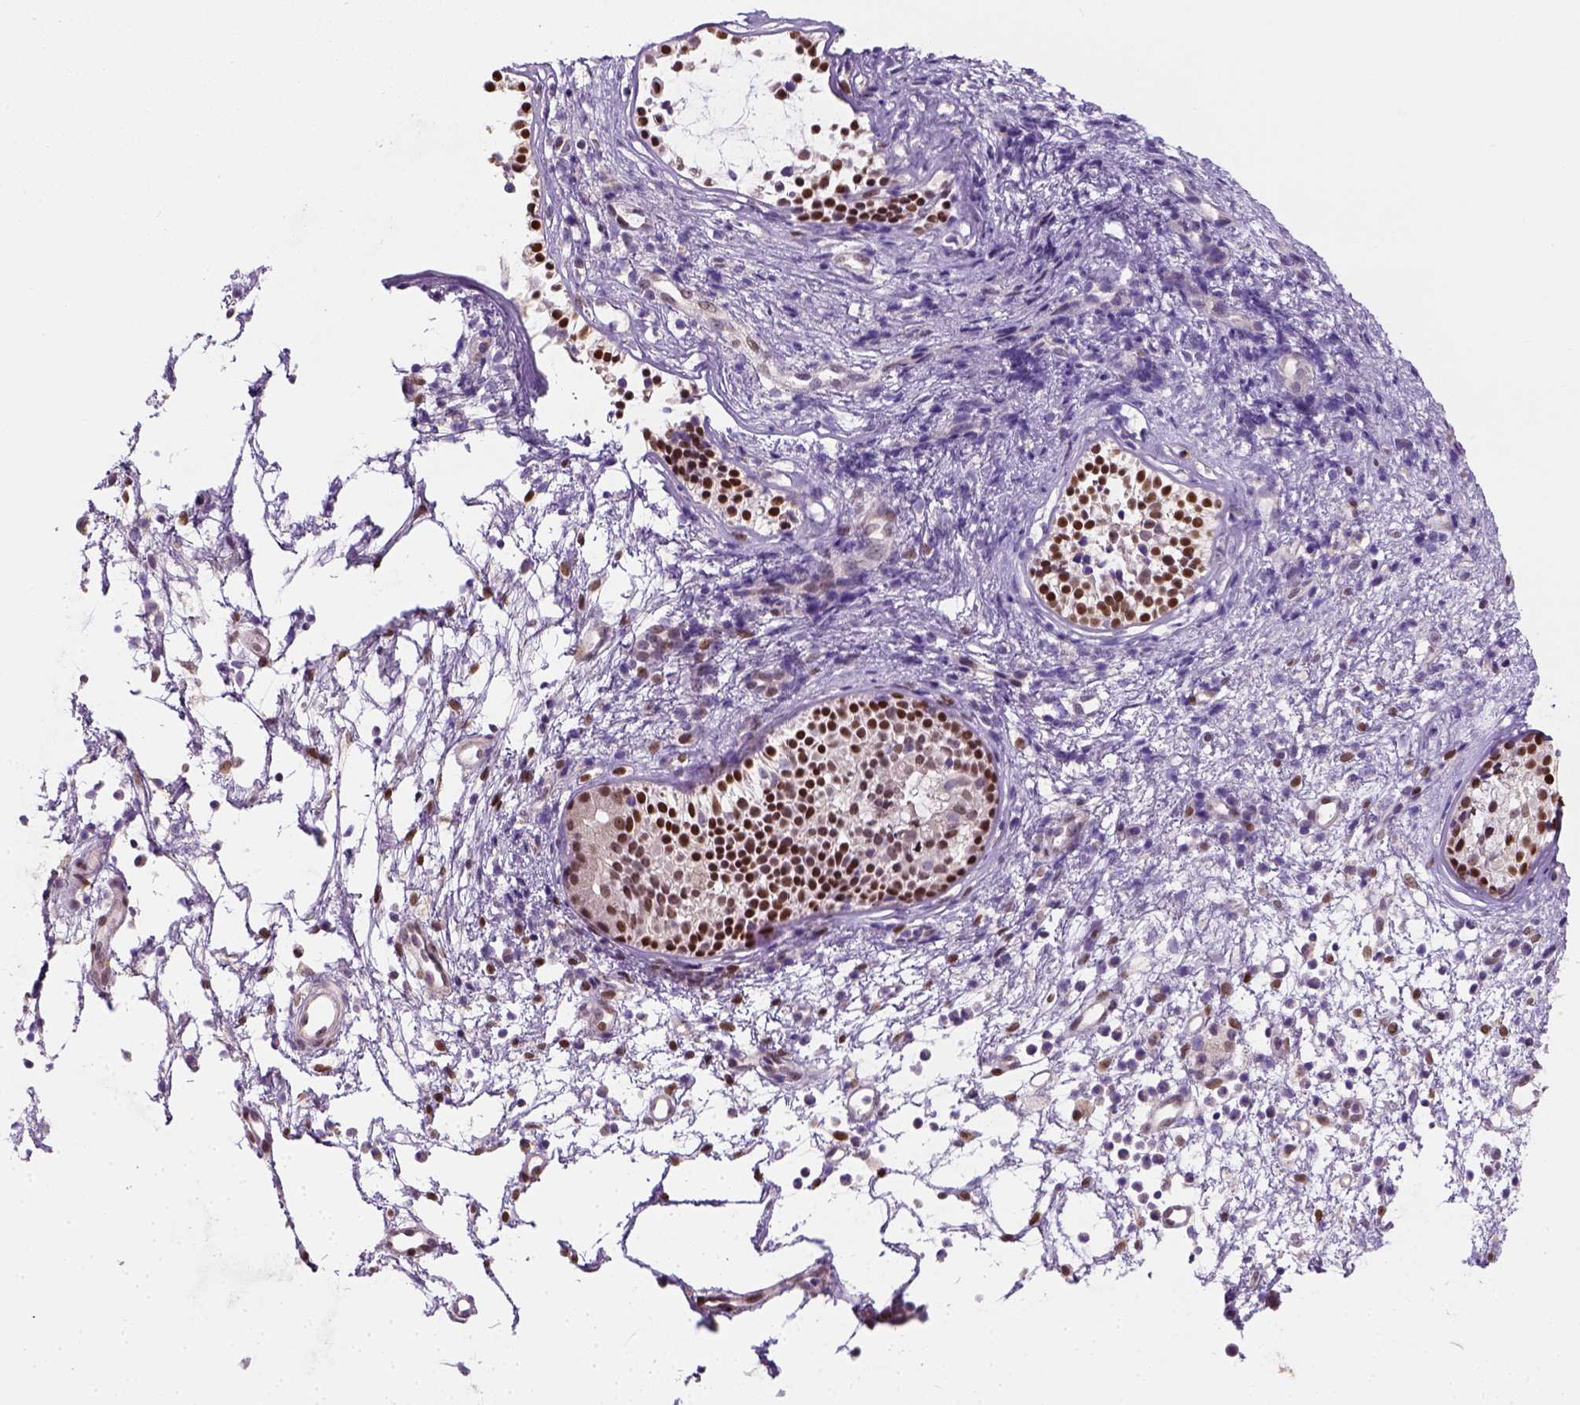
{"staining": {"intensity": "strong", "quantity": "<25%", "location": "cytoplasmic/membranous,nuclear"}, "tissue": "nasopharynx", "cell_type": "Respiratory epithelial cells", "image_type": "normal", "snomed": [{"axis": "morphology", "description": "Normal tissue, NOS"}, {"axis": "topography", "description": "Nasopharynx"}], "caption": "This image shows immunohistochemistry (IHC) staining of unremarkable nasopharynx, with medium strong cytoplasmic/membranous,nuclear positivity in approximately <25% of respiratory epithelial cells.", "gene": "C1orf112", "patient": {"sex": "male", "age": 77}}